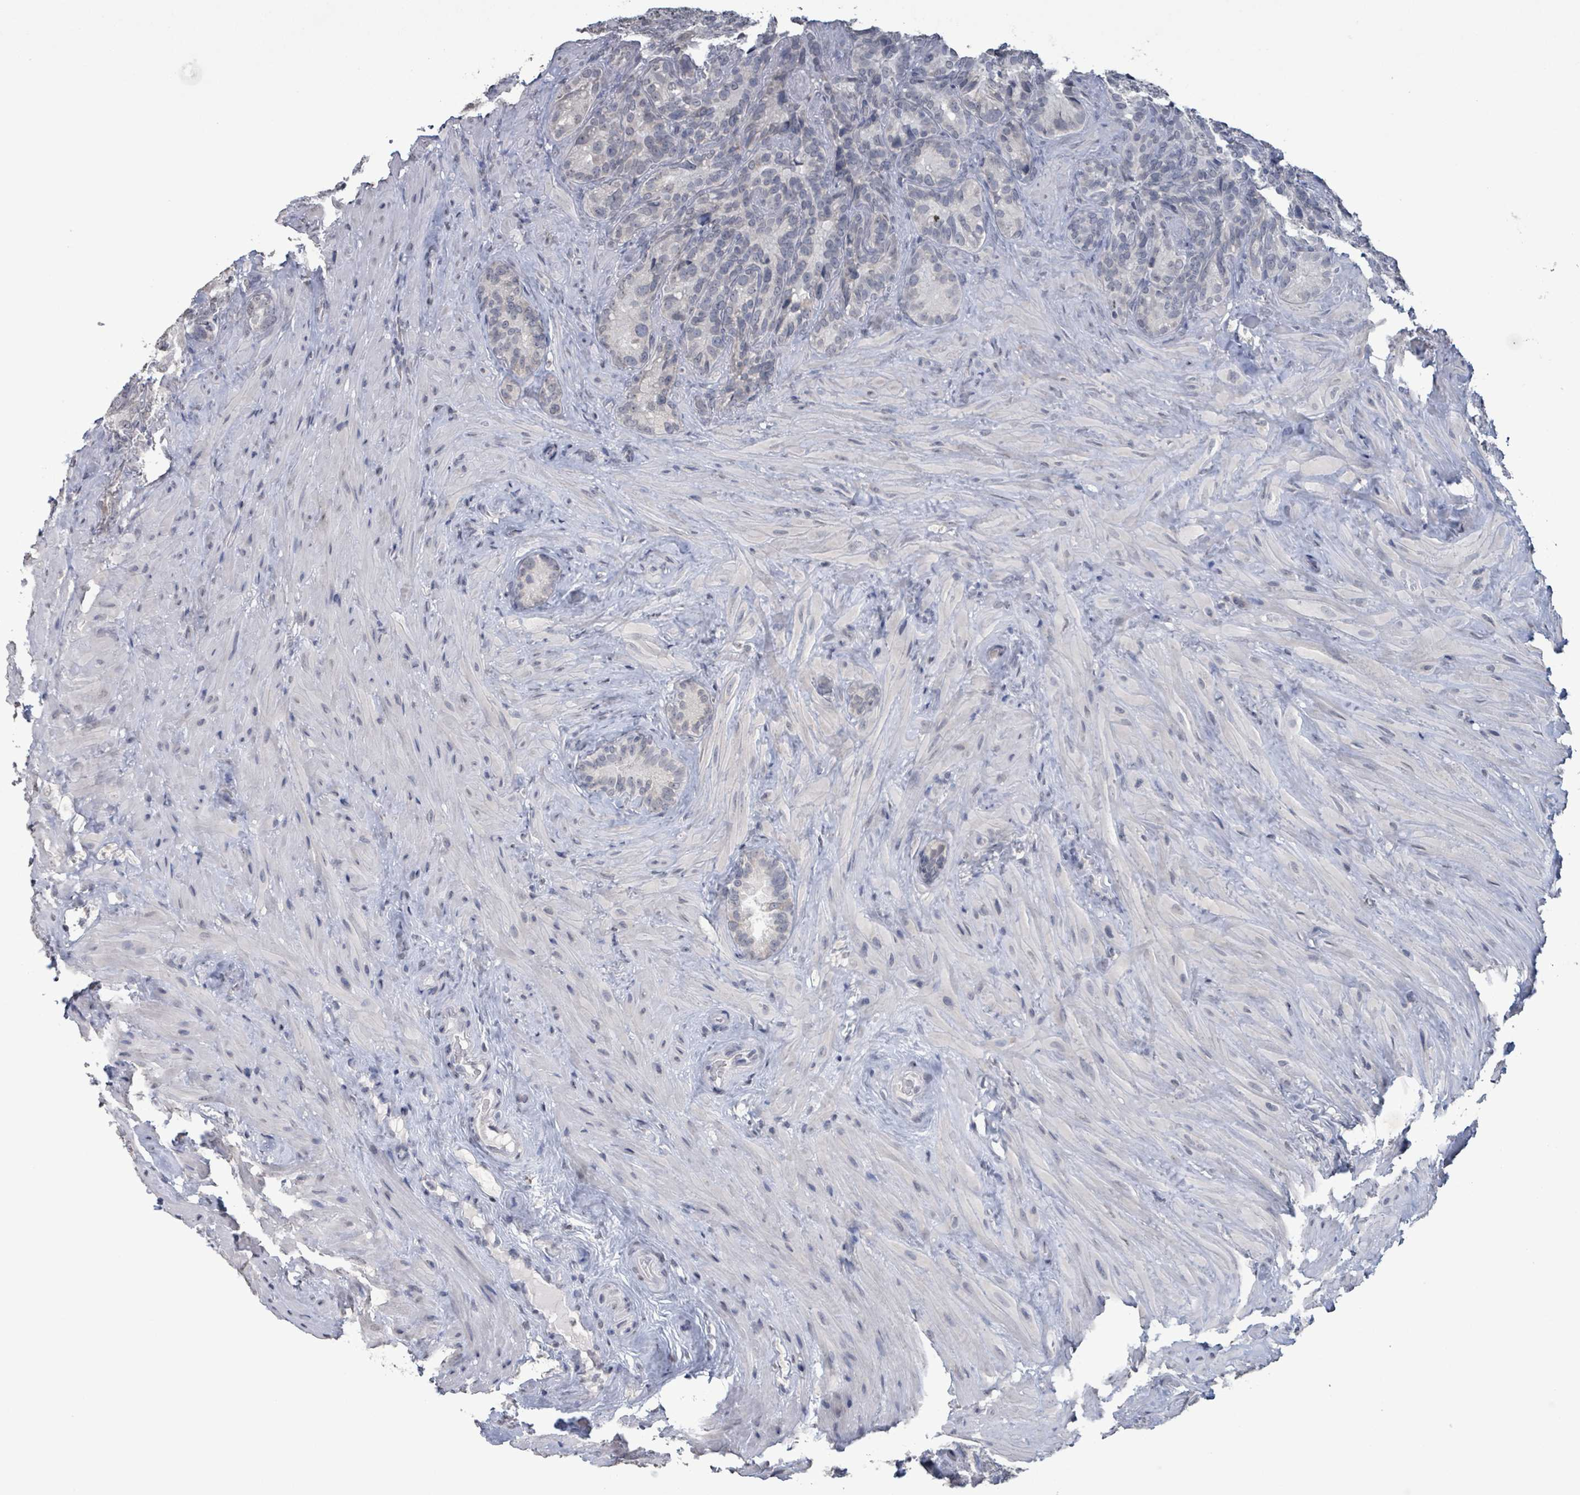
{"staining": {"intensity": "negative", "quantity": "none", "location": "none"}, "tissue": "seminal vesicle", "cell_type": "Glandular cells", "image_type": "normal", "snomed": [{"axis": "morphology", "description": "Normal tissue, NOS"}, {"axis": "topography", "description": "Seminal veicle"}], "caption": "An immunohistochemistry photomicrograph of unremarkable seminal vesicle is shown. There is no staining in glandular cells of seminal vesicle. The staining is performed using DAB brown chromogen with nuclei counter-stained in using hematoxylin.", "gene": "CA9", "patient": {"sex": "male", "age": 62}}